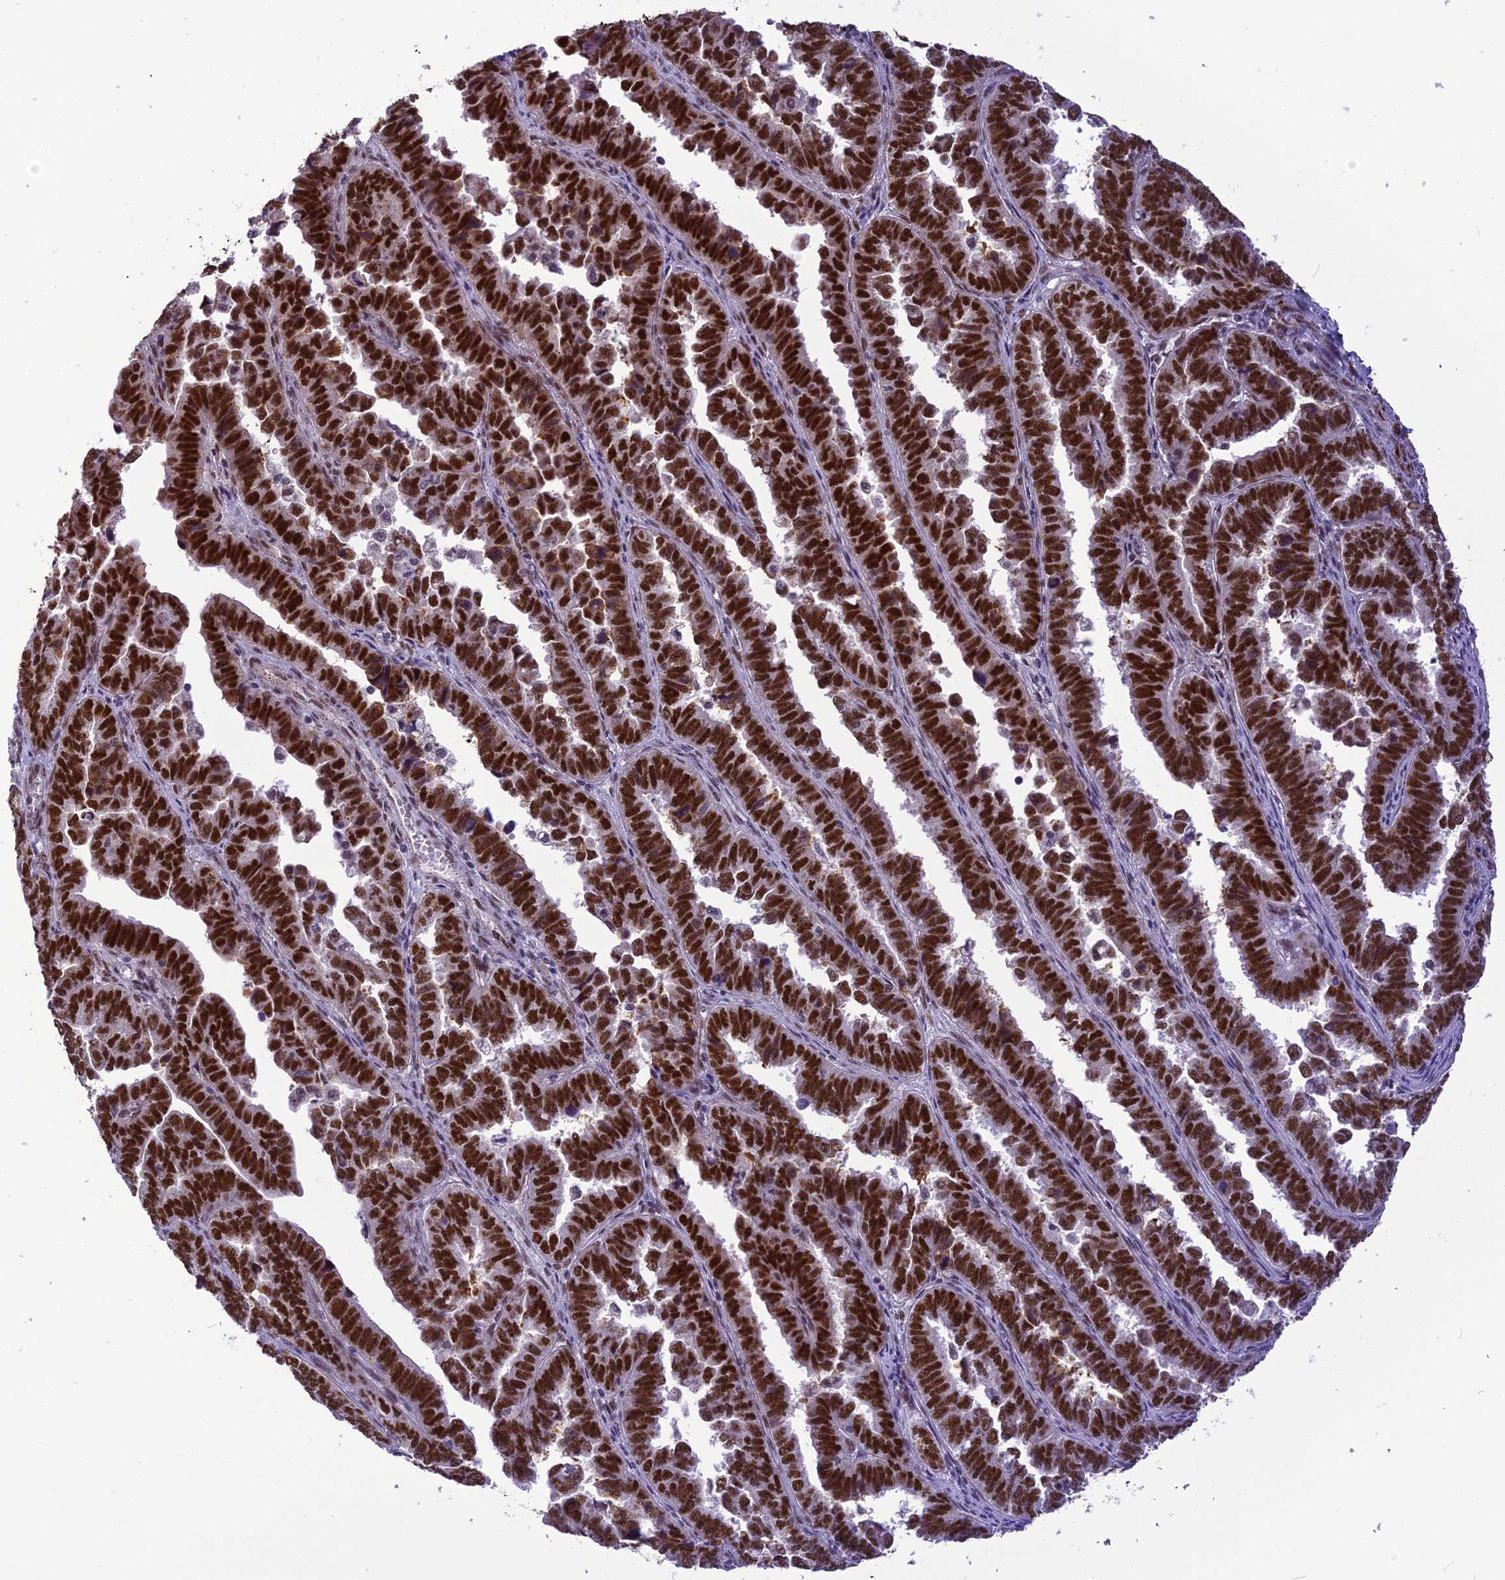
{"staining": {"intensity": "strong", "quantity": ">75%", "location": "nuclear"}, "tissue": "endometrial cancer", "cell_type": "Tumor cells", "image_type": "cancer", "snomed": [{"axis": "morphology", "description": "Adenocarcinoma, NOS"}, {"axis": "topography", "description": "Endometrium"}], "caption": "The immunohistochemical stain shows strong nuclear positivity in tumor cells of adenocarcinoma (endometrial) tissue.", "gene": "IRF2BP1", "patient": {"sex": "female", "age": 75}}